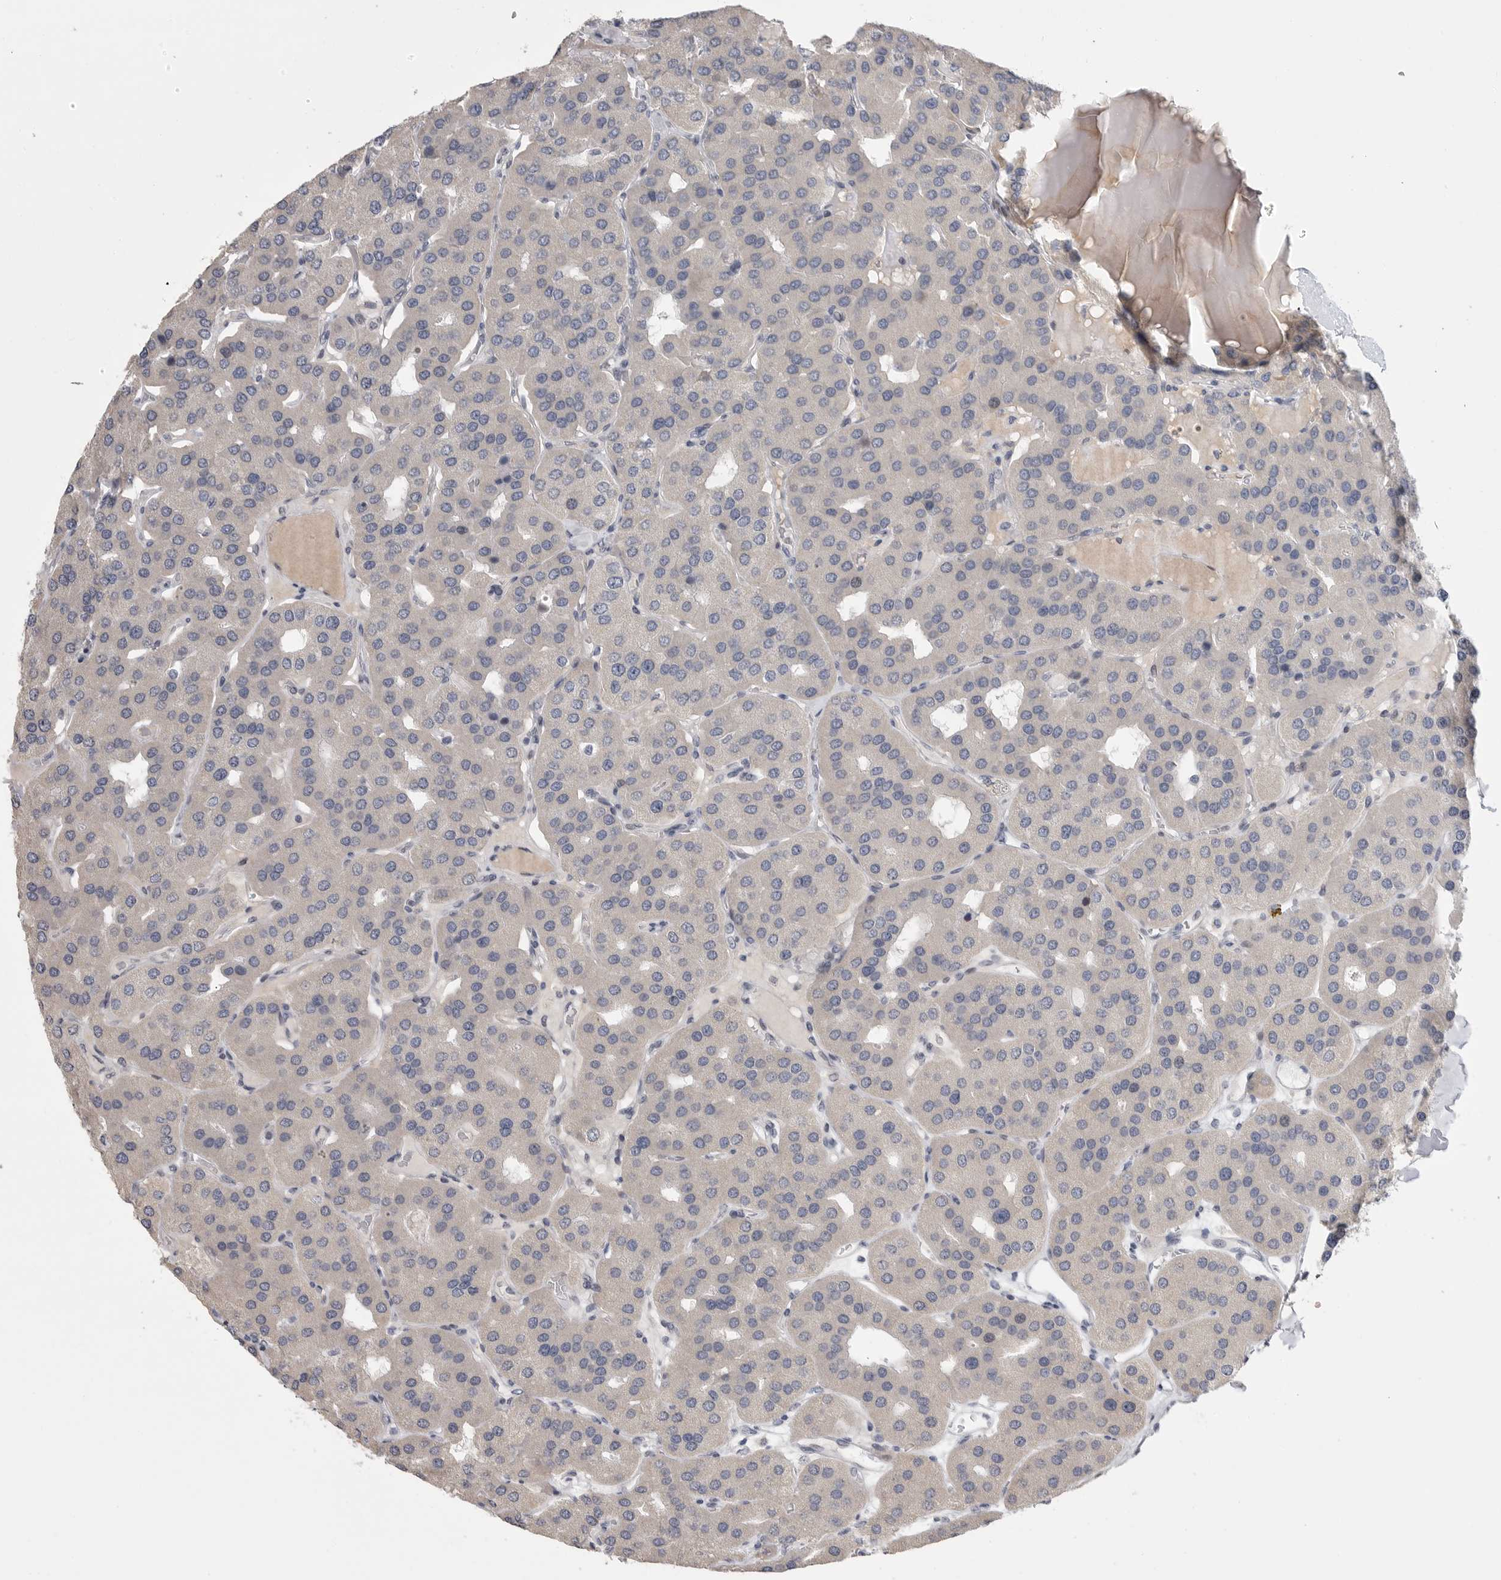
{"staining": {"intensity": "weak", "quantity": "<25%", "location": "nuclear"}, "tissue": "parathyroid gland", "cell_type": "Glandular cells", "image_type": "normal", "snomed": [{"axis": "morphology", "description": "Normal tissue, NOS"}, {"axis": "morphology", "description": "Adenoma, NOS"}, {"axis": "topography", "description": "Parathyroid gland"}], "caption": "A micrograph of parathyroid gland stained for a protein demonstrates no brown staining in glandular cells. (DAB (3,3'-diaminobenzidine) IHC, high magnification).", "gene": "FBXO43", "patient": {"sex": "female", "age": 86}}